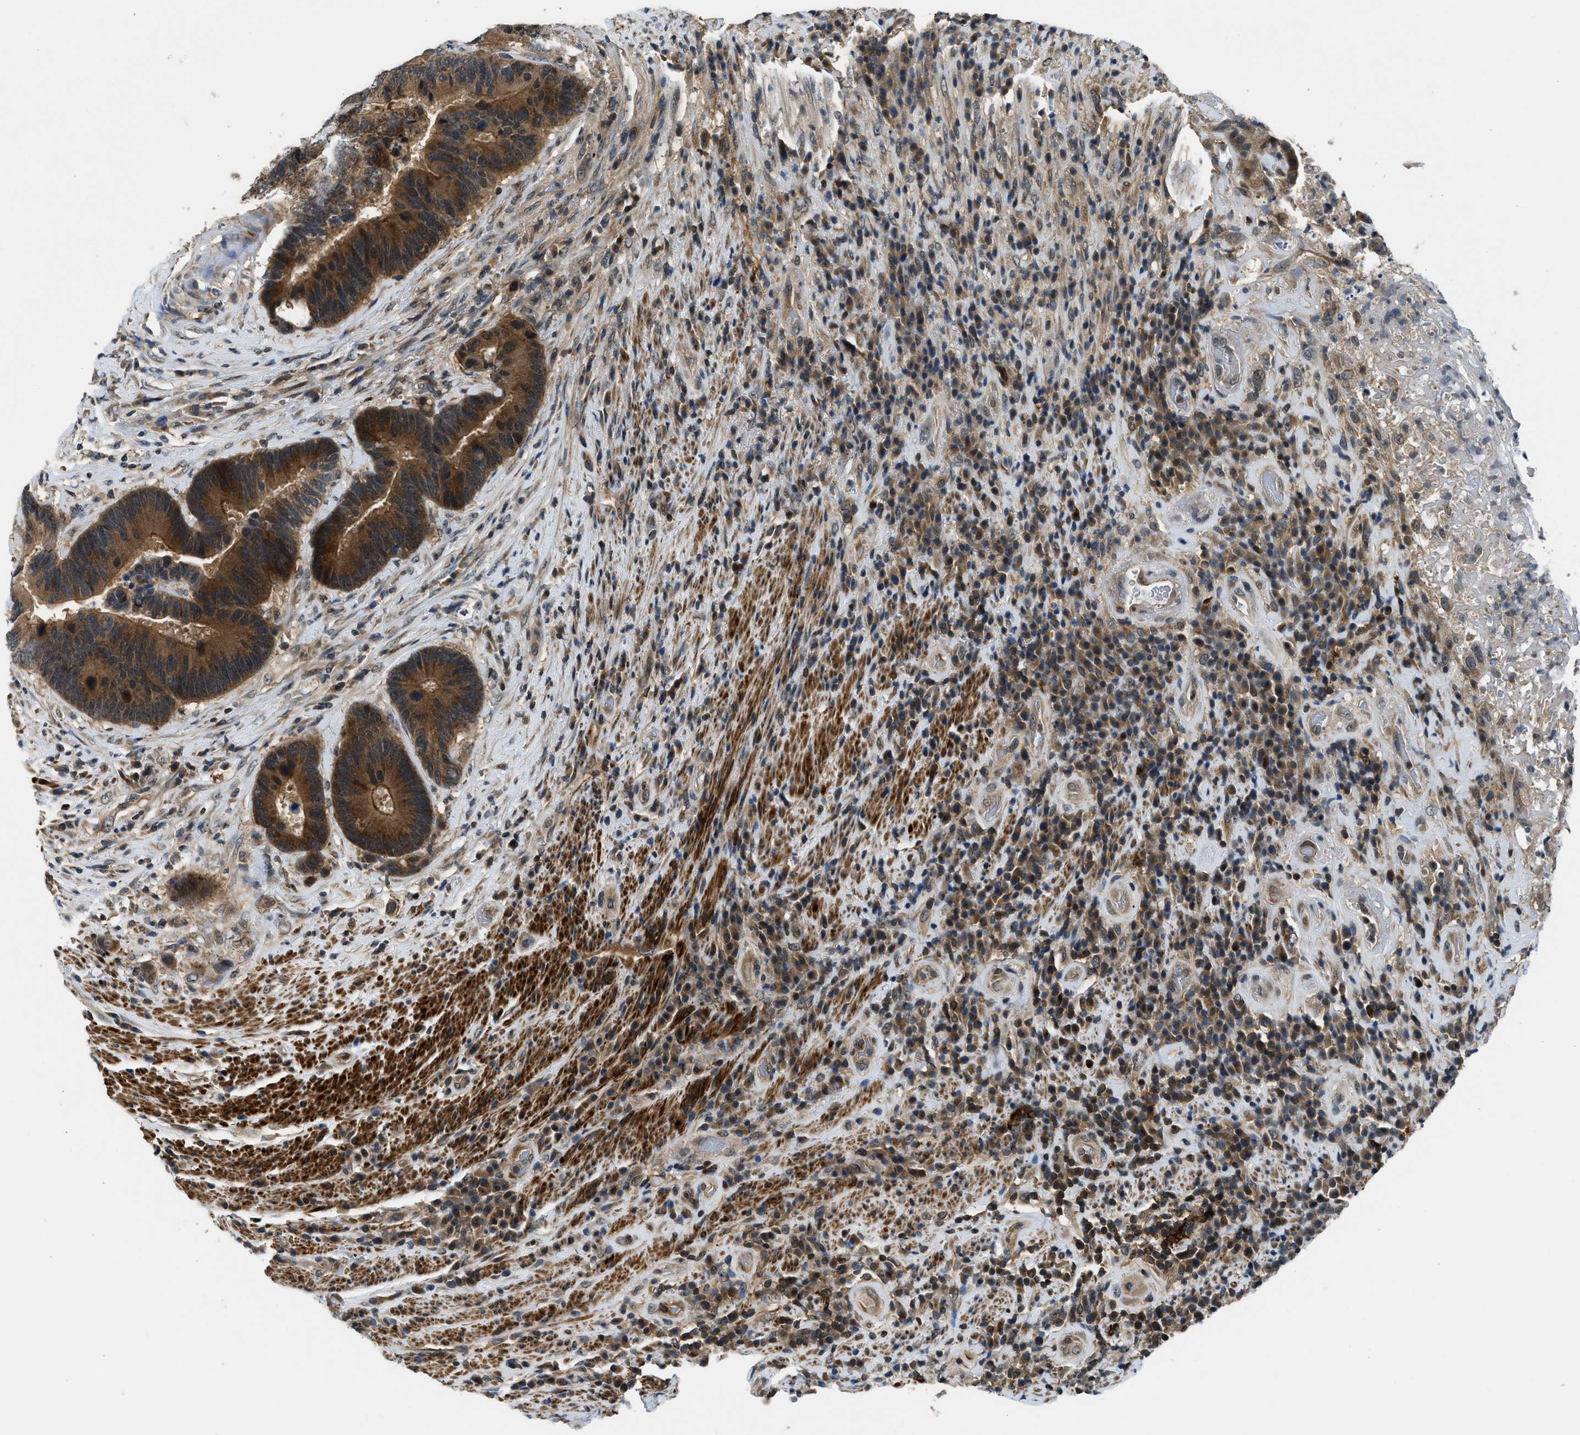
{"staining": {"intensity": "strong", "quantity": ">75%", "location": "cytoplasmic/membranous"}, "tissue": "colorectal cancer", "cell_type": "Tumor cells", "image_type": "cancer", "snomed": [{"axis": "morphology", "description": "Adenocarcinoma, NOS"}, {"axis": "topography", "description": "Rectum"}], "caption": "Protein staining displays strong cytoplasmic/membranous expression in approximately >75% of tumor cells in adenocarcinoma (colorectal).", "gene": "MTMR1", "patient": {"sex": "female", "age": 89}}